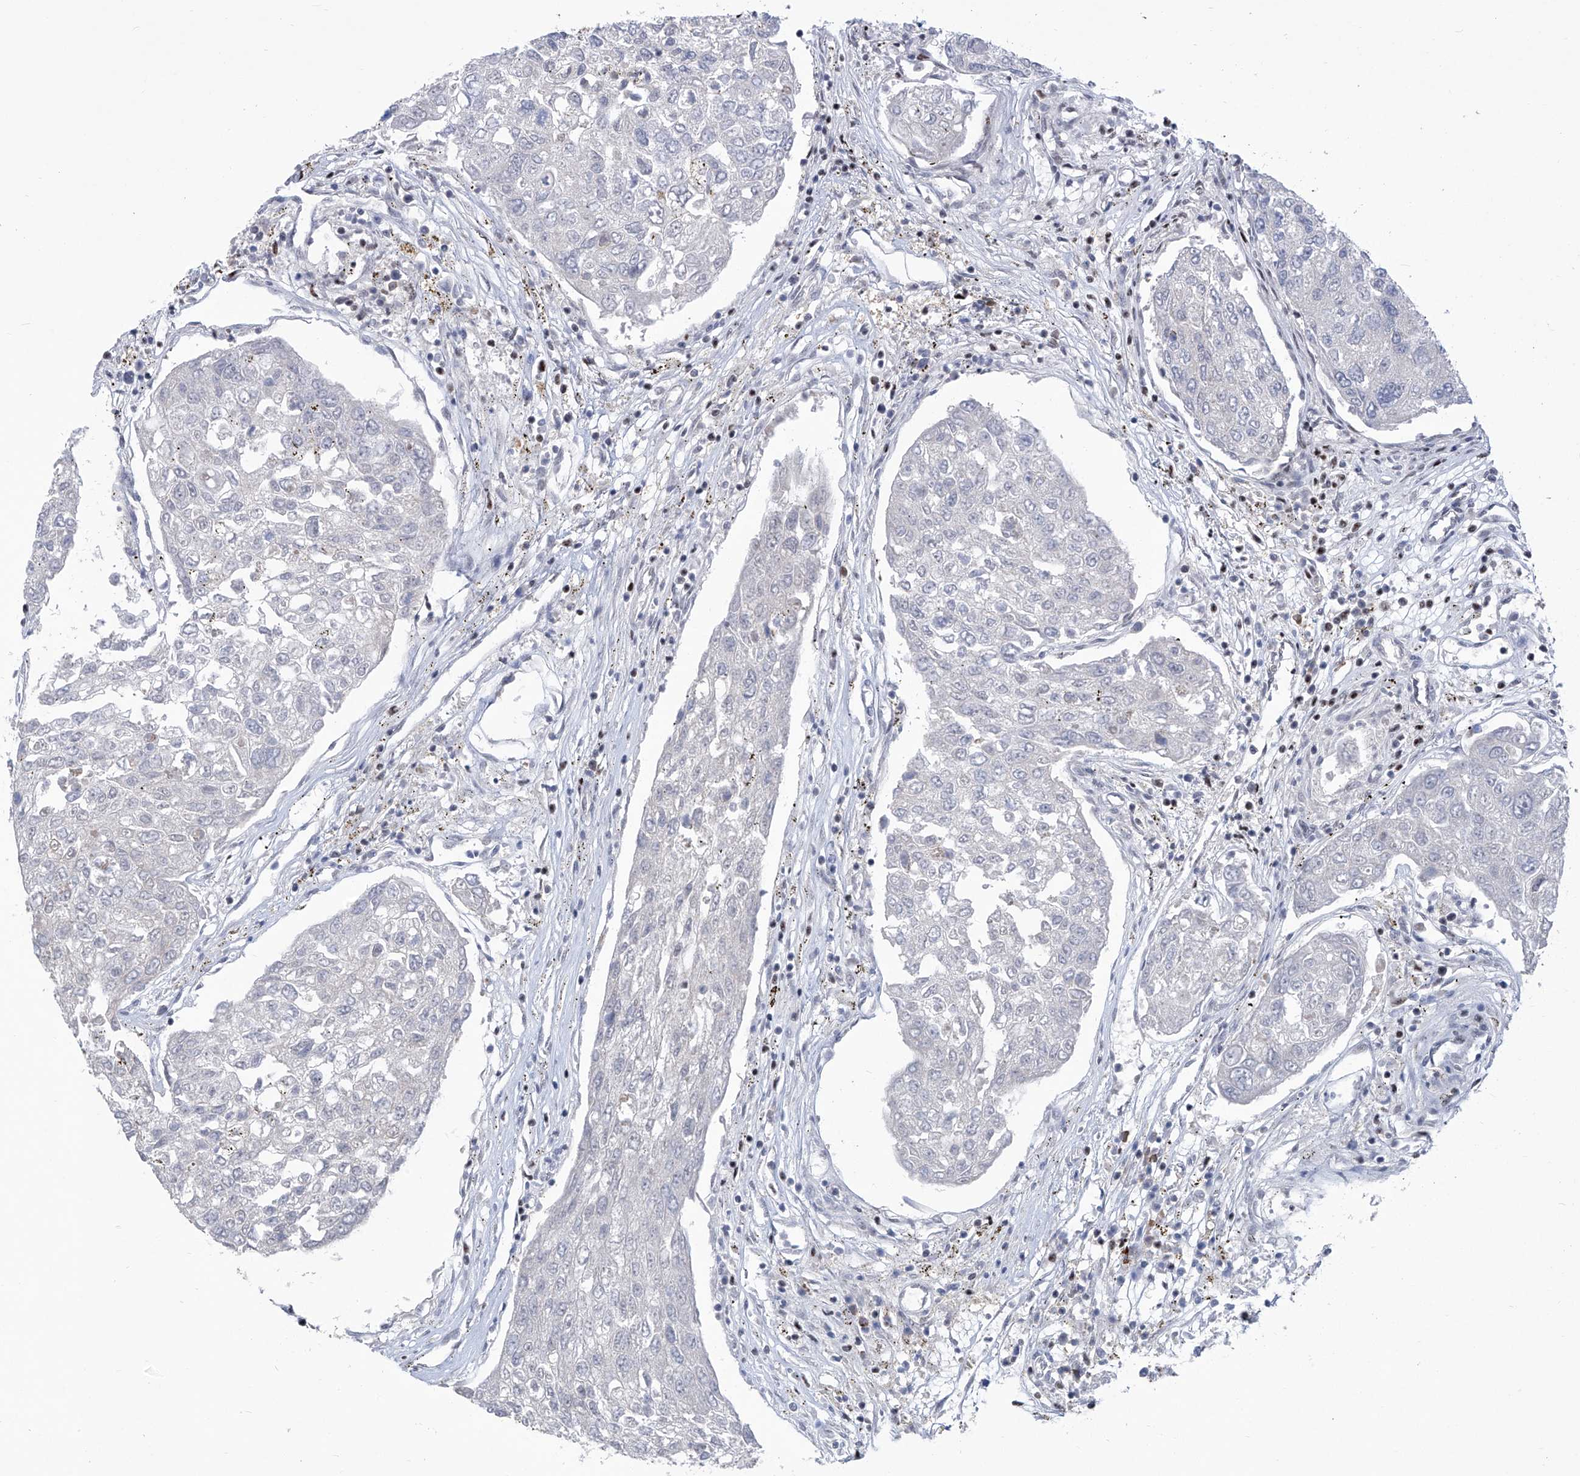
{"staining": {"intensity": "negative", "quantity": "none", "location": "none"}, "tissue": "urothelial cancer", "cell_type": "Tumor cells", "image_type": "cancer", "snomed": [{"axis": "morphology", "description": "Urothelial carcinoma, High grade"}, {"axis": "topography", "description": "Lymph node"}, {"axis": "topography", "description": "Urinary bladder"}], "caption": "The IHC histopathology image has no significant positivity in tumor cells of urothelial carcinoma (high-grade) tissue.", "gene": "FBXL4", "patient": {"sex": "male", "age": 51}}